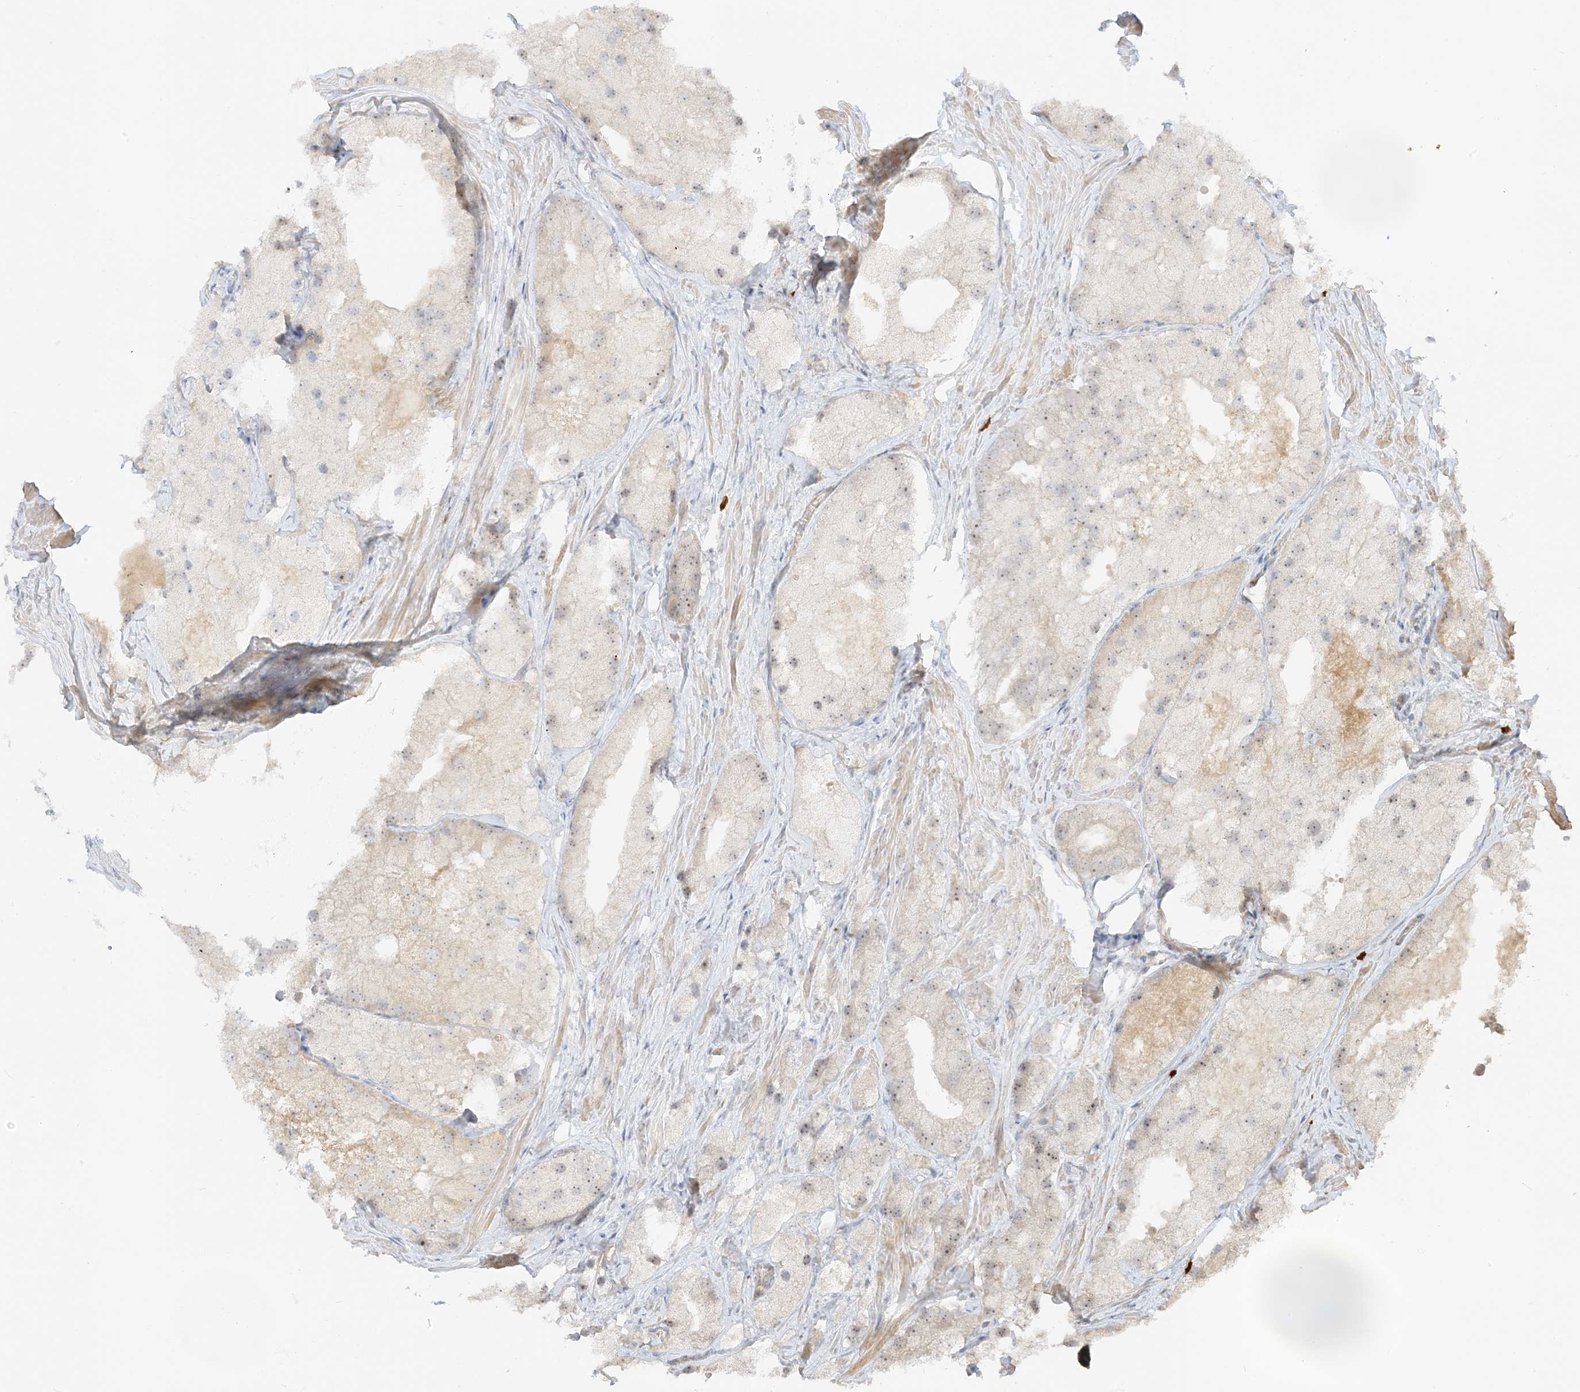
{"staining": {"intensity": "weak", "quantity": ">75%", "location": "nuclear"}, "tissue": "prostate cancer", "cell_type": "Tumor cells", "image_type": "cancer", "snomed": [{"axis": "morphology", "description": "Adenocarcinoma, Low grade"}, {"axis": "topography", "description": "Prostate"}], "caption": "Low-grade adenocarcinoma (prostate) was stained to show a protein in brown. There is low levels of weak nuclear staining in approximately >75% of tumor cells. Using DAB (brown) and hematoxylin (blue) stains, captured at high magnification using brightfield microscopy.", "gene": "ETAA1", "patient": {"sex": "male", "age": 69}}